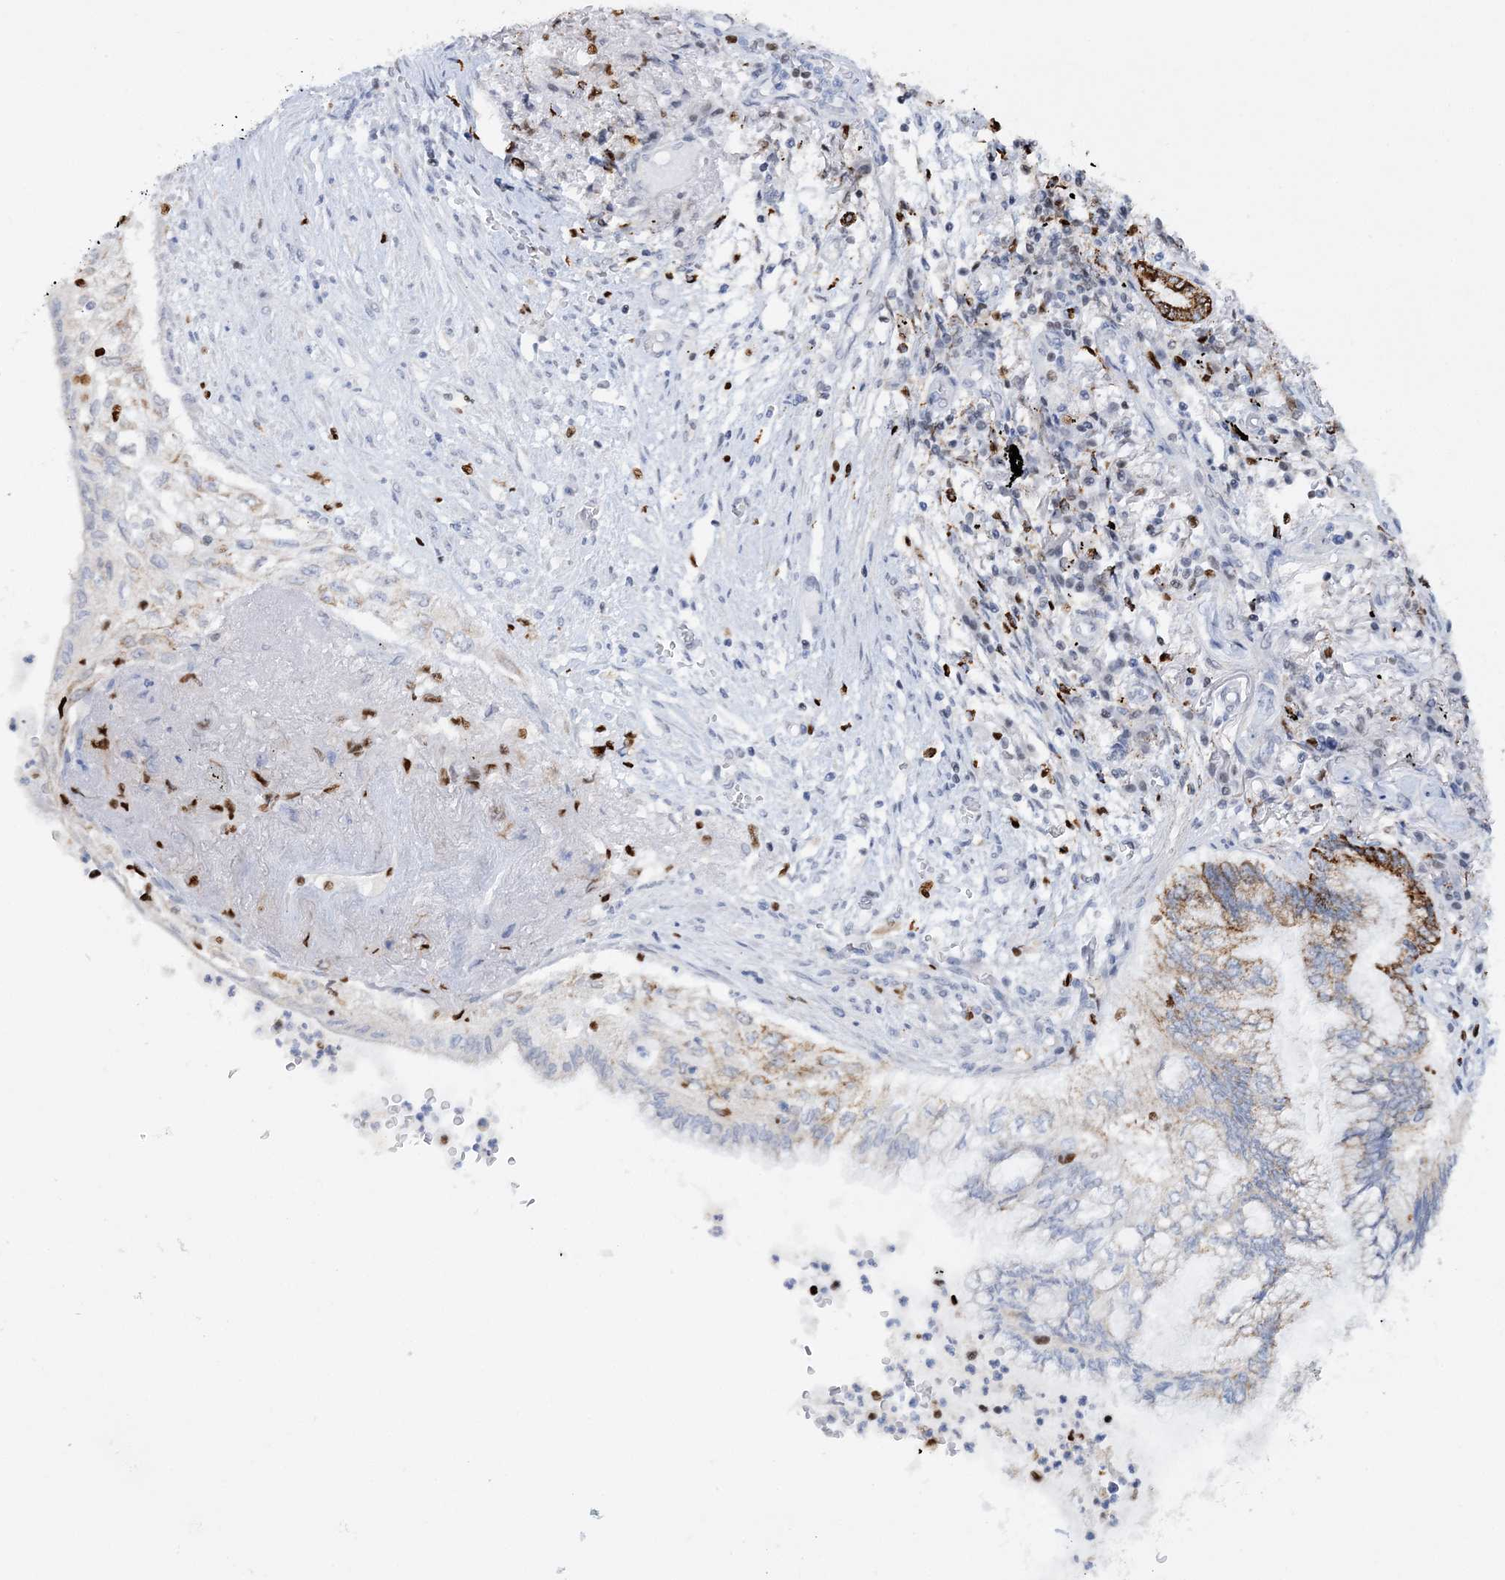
{"staining": {"intensity": "moderate", "quantity": "<25%", "location": "cytoplasmic/membranous"}, "tissue": "lung cancer", "cell_type": "Tumor cells", "image_type": "cancer", "snomed": [{"axis": "morphology", "description": "Adenocarcinoma, NOS"}, {"axis": "topography", "description": "Lung"}], "caption": "DAB (3,3'-diaminobenzidine) immunohistochemical staining of human lung adenocarcinoma displays moderate cytoplasmic/membranous protein positivity in about <25% of tumor cells. (Brightfield microscopy of DAB IHC at high magnification).", "gene": "NIT2", "patient": {"sex": "female", "age": 70}}